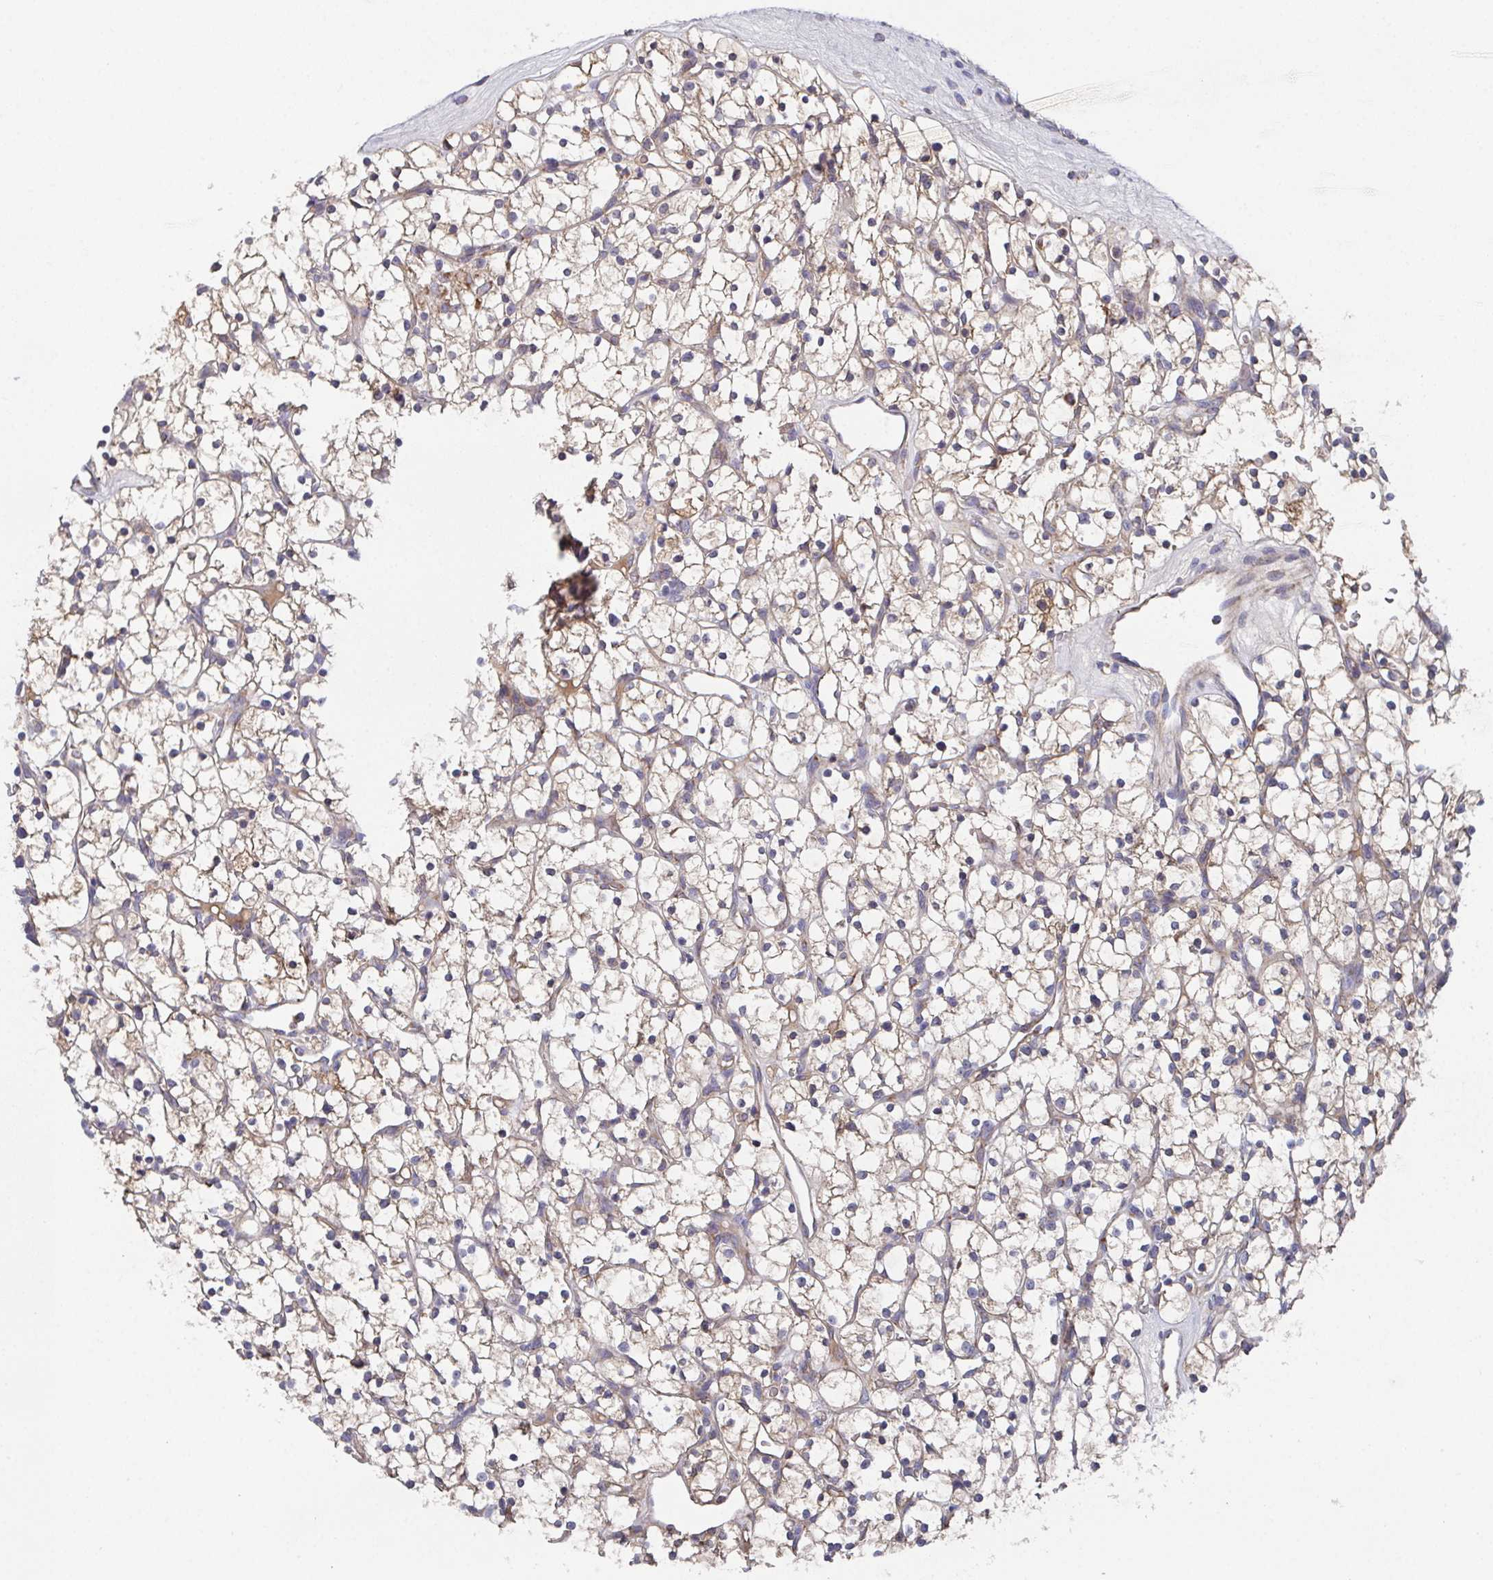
{"staining": {"intensity": "weak", "quantity": "25%-75%", "location": "cytoplasmic/membranous"}, "tissue": "renal cancer", "cell_type": "Tumor cells", "image_type": "cancer", "snomed": [{"axis": "morphology", "description": "Adenocarcinoma, NOS"}, {"axis": "topography", "description": "Kidney"}], "caption": "DAB immunohistochemical staining of adenocarcinoma (renal) reveals weak cytoplasmic/membranous protein positivity in about 25%-75% of tumor cells.", "gene": "MT-ND3", "patient": {"sex": "female", "age": 64}}